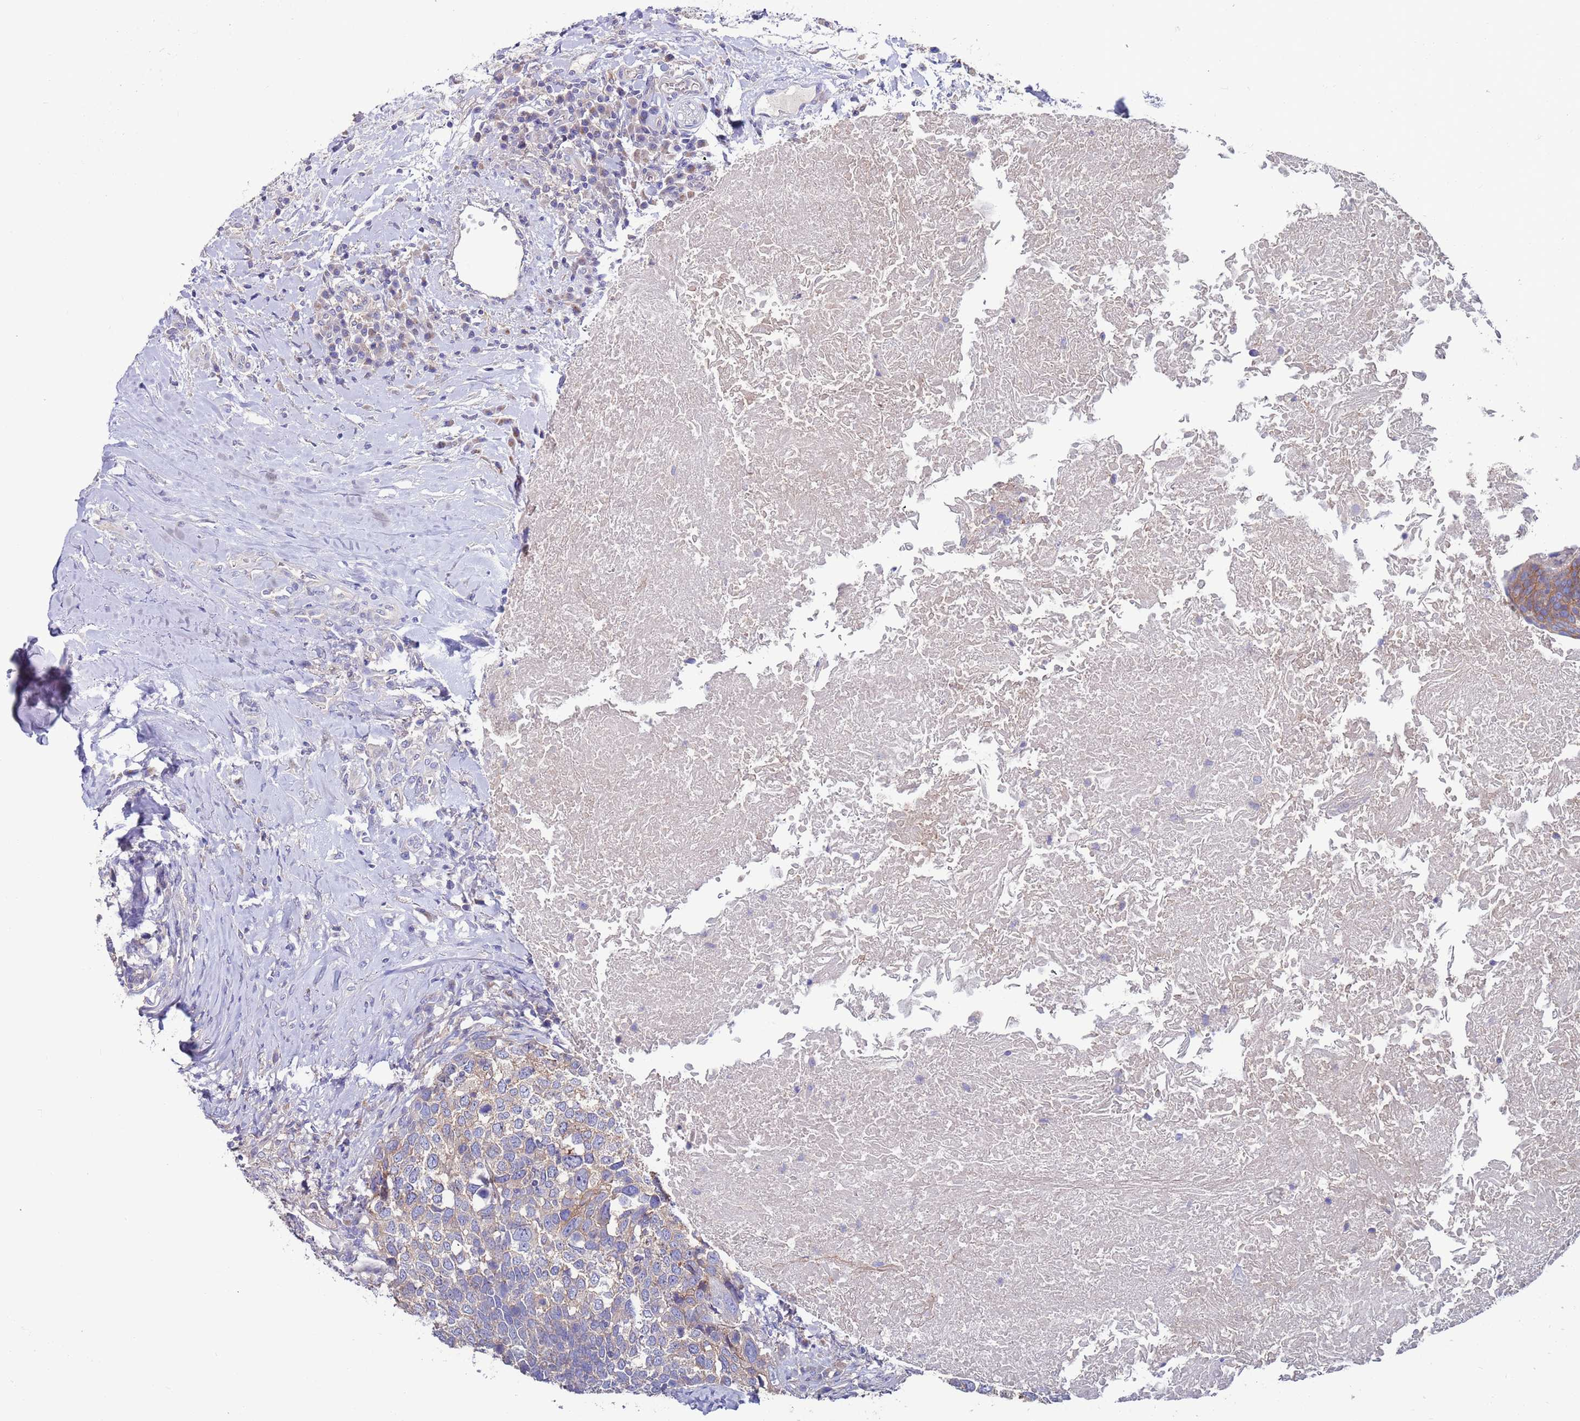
{"staining": {"intensity": "moderate", "quantity": "25%-75%", "location": "cytoplasmic/membranous"}, "tissue": "head and neck cancer", "cell_type": "Tumor cells", "image_type": "cancer", "snomed": [{"axis": "morphology", "description": "Squamous cell carcinoma, NOS"}, {"axis": "morphology", "description": "Squamous cell carcinoma, metastatic, NOS"}, {"axis": "topography", "description": "Lymph node"}, {"axis": "topography", "description": "Head-Neck"}], "caption": "An image showing moderate cytoplasmic/membranous staining in about 25%-75% of tumor cells in head and neck cancer, as visualized by brown immunohistochemical staining.", "gene": "KRTCAP3", "patient": {"sex": "male", "age": 62}}